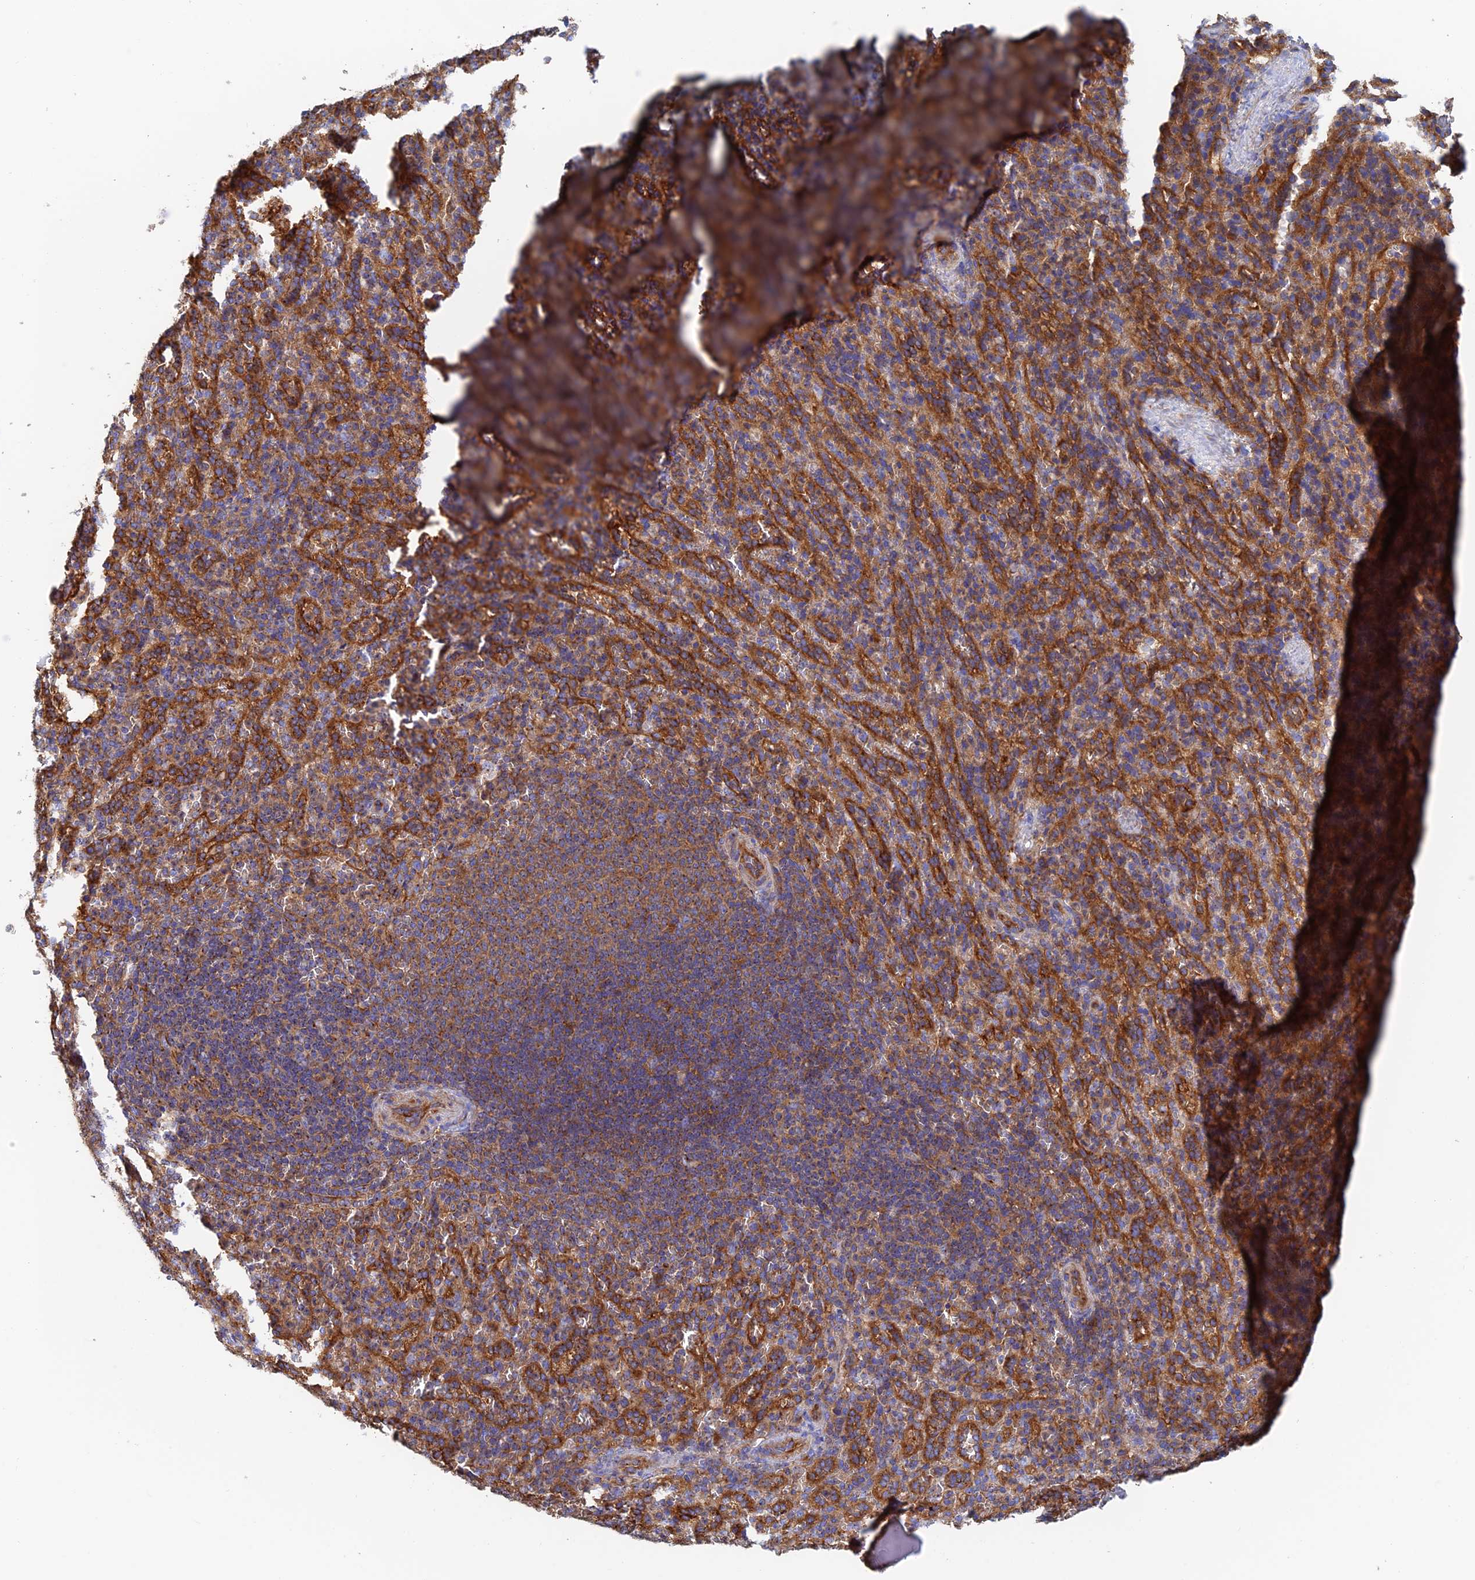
{"staining": {"intensity": "moderate", "quantity": "25%-75%", "location": "cytoplasmic/membranous"}, "tissue": "spleen", "cell_type": "Cells in red pulp", "image_type": "normal", "snomed": [{"axis": "morphology", "description": "Normal tissue, NOS"}, {"axis": "topography", "description": "Spleen"}], "caption": "Immunohistochemical staining of normal human spleen demonstrates 25%-75% levels of moderate cytoplasmic/membranous protein staining in about 25%-75% of cells in red pulp.", "gene": "DCTN2", "patient": {"sex": "female", "age": 21}}